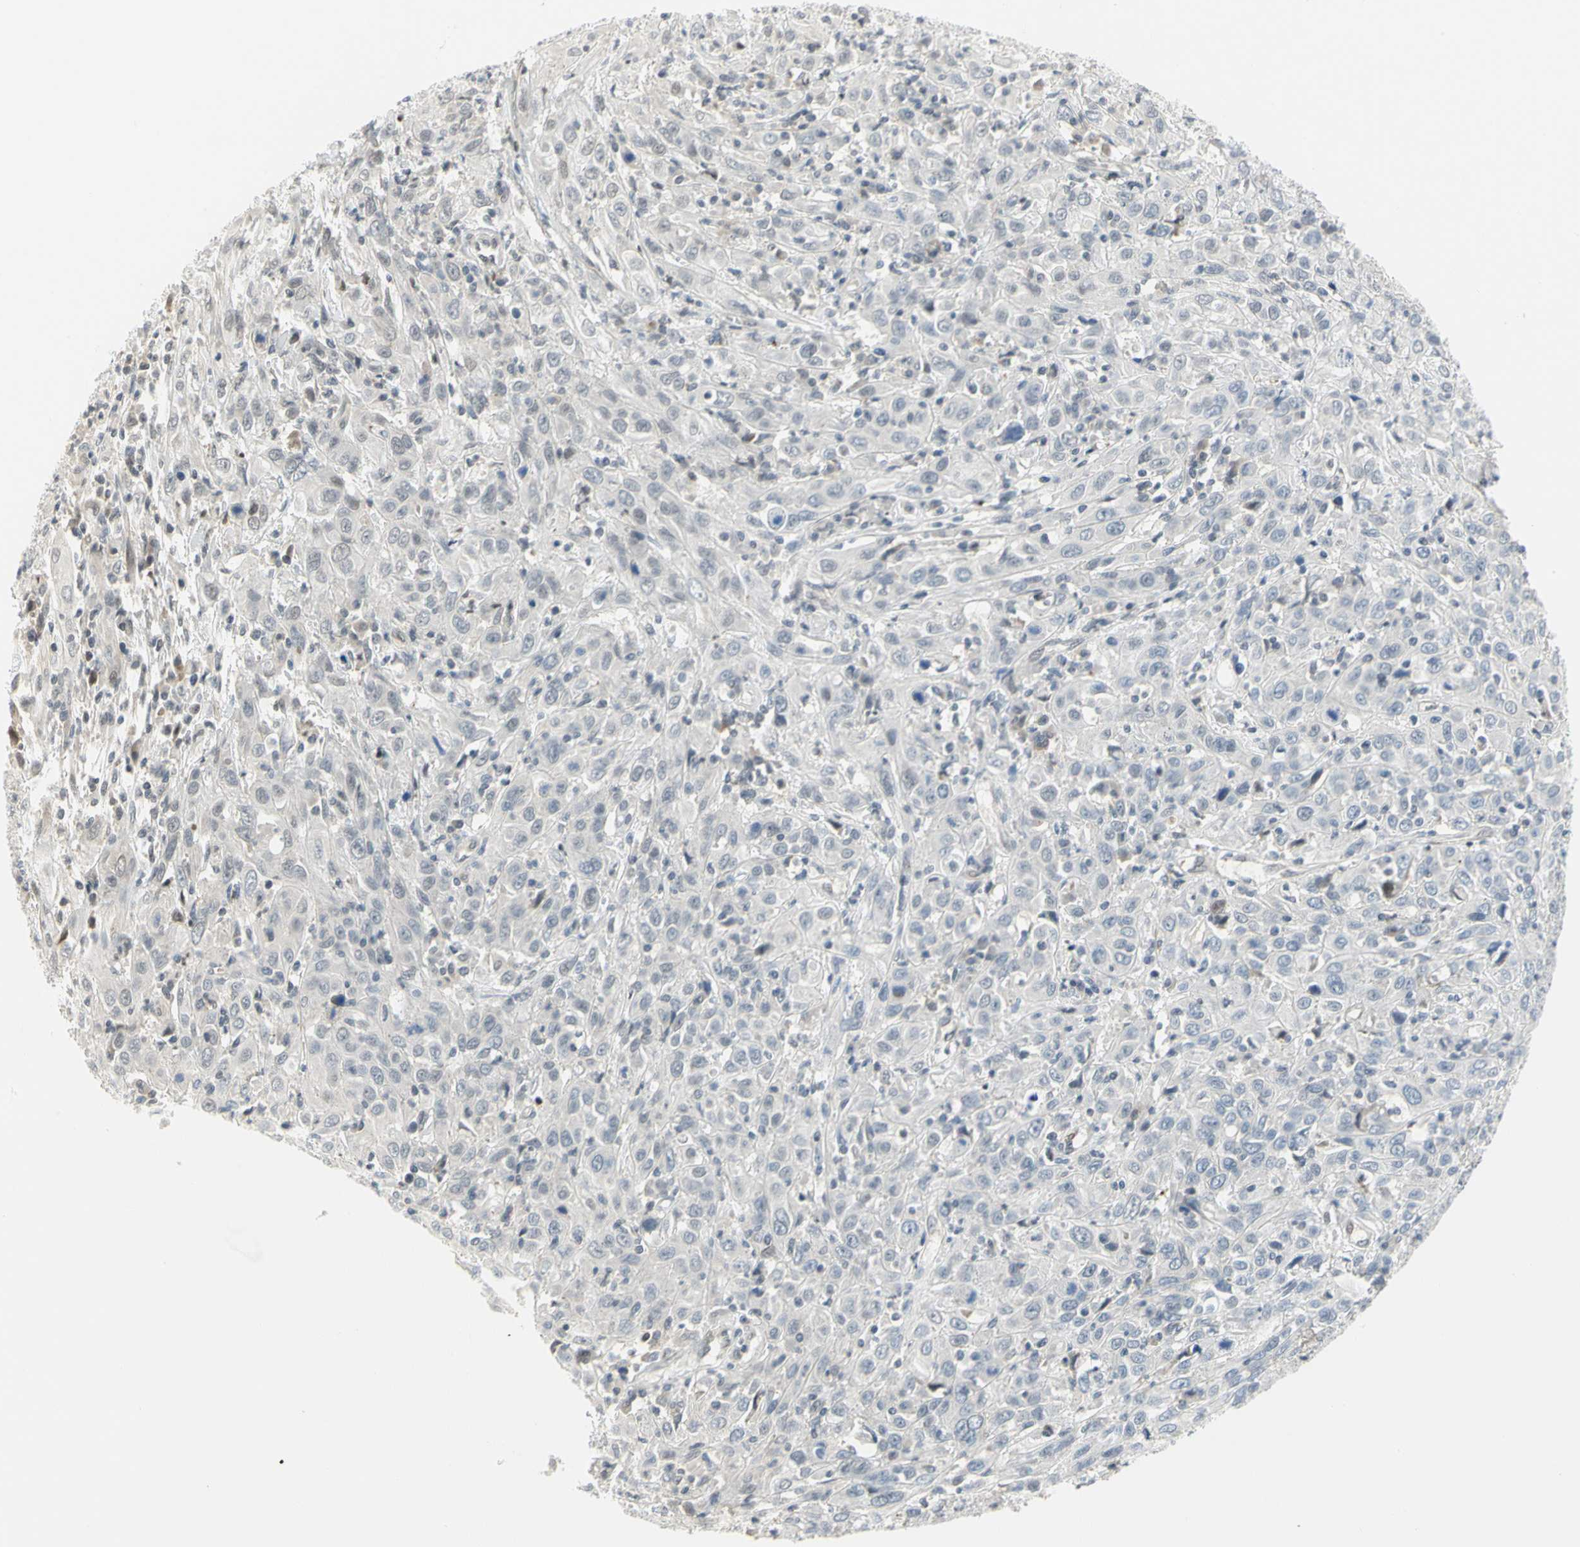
{"staining": {"intensity": "negative", "quantity": "none", "location": "none"}, "tissue": "cervical cancer", "cell_type": "Tumor cells", "image_type": "cancer", "snomed": [{"axis": "morphology", "description": "Squamous cell carcinoma, NOS"}, {"axis": "topography", "description": "Cervix"}], "caption": "Tumor cells are negative for protein expression in human cervical cancer. Brightfield microscopy of immunohistochemistry (IHC) stained with DAB (brown) and hematoxylin (blue), captured at high magnification.", "gene": "IMPG2", "patient": {"sex": "female", "age": 46}}